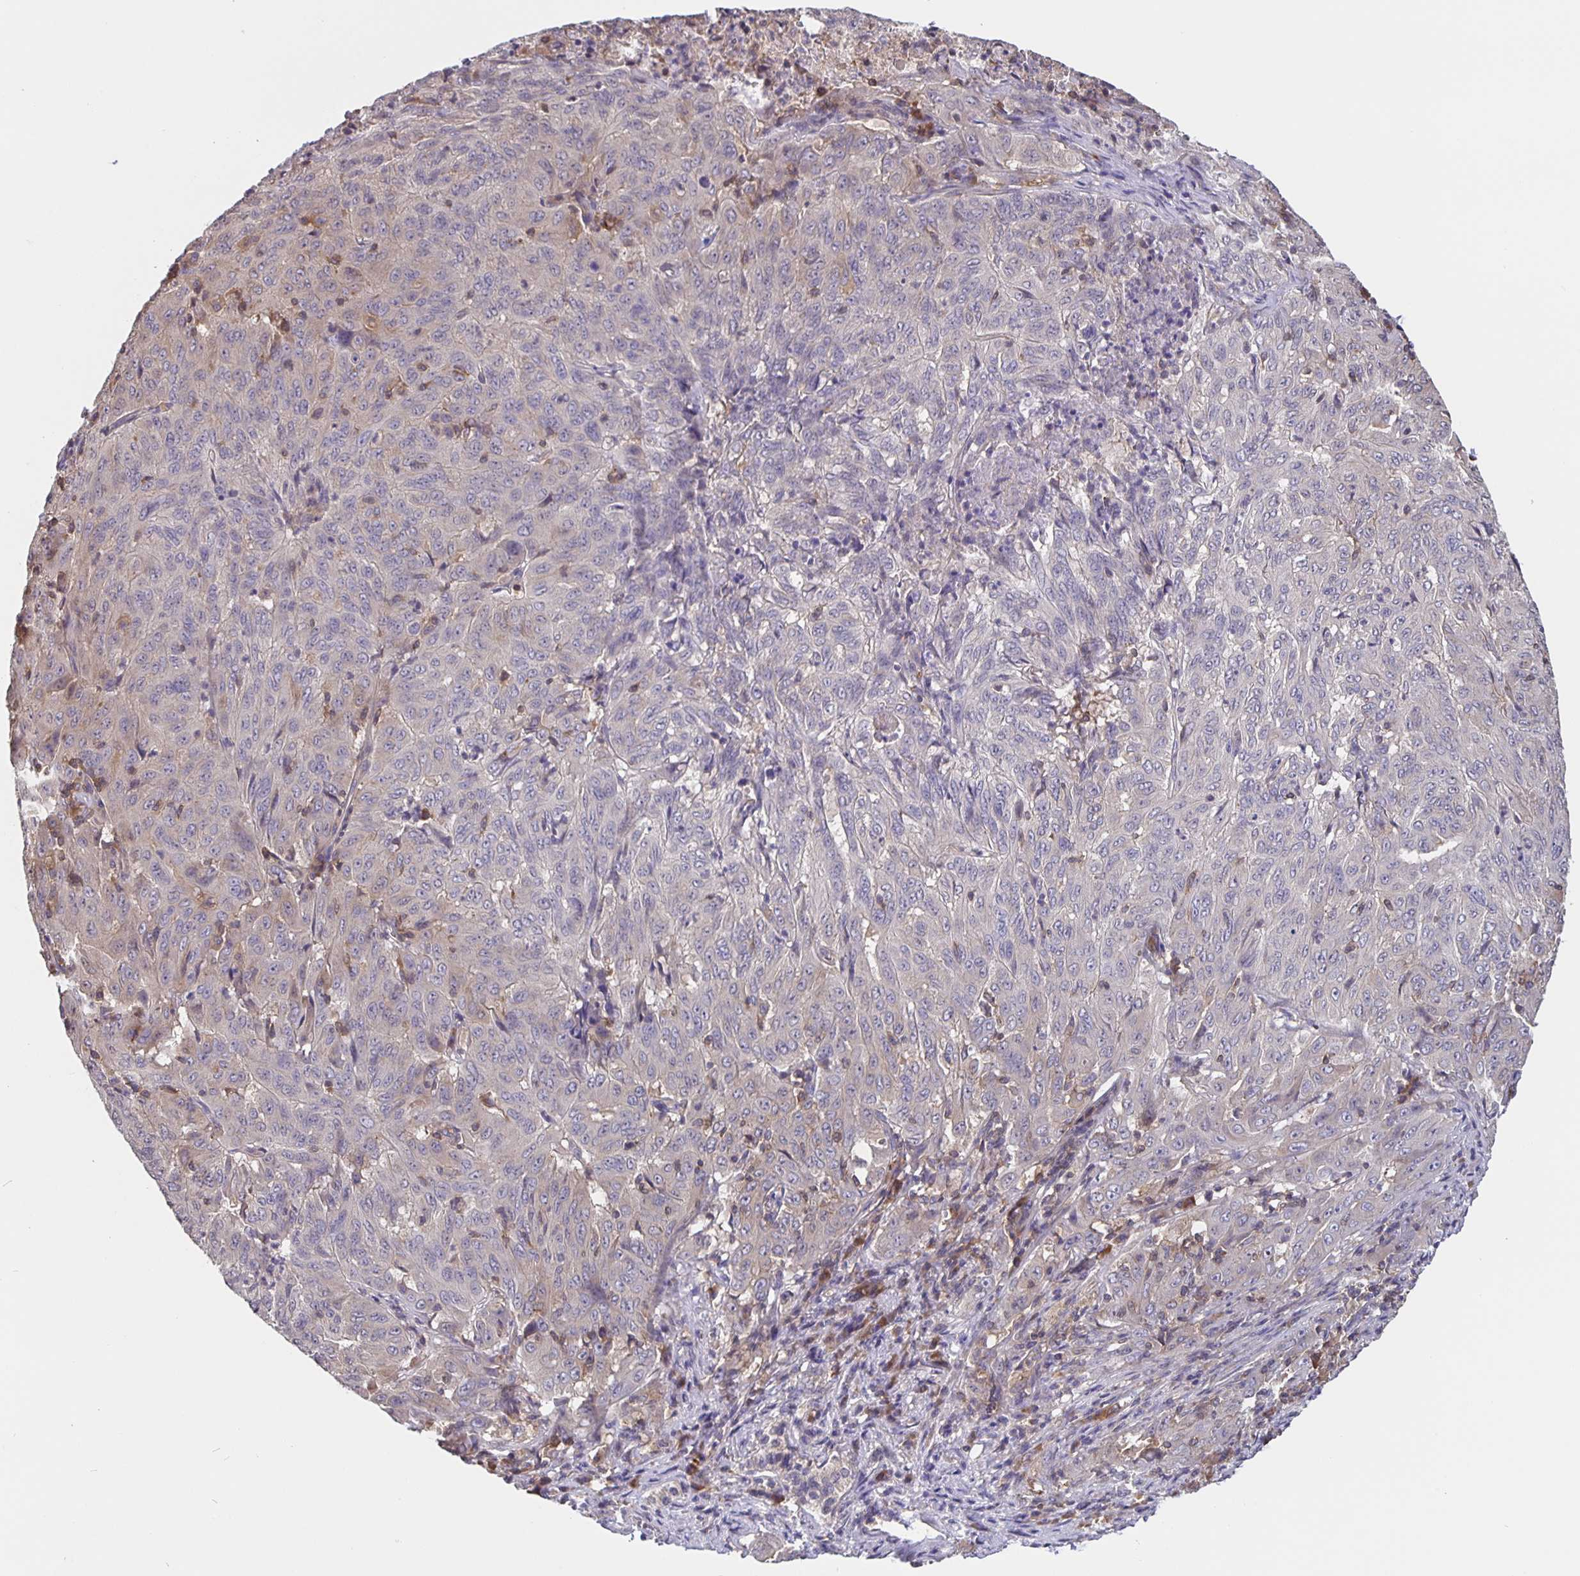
{"staining": {"intensity": "weak", "quantity": "<25%", "location": "cytoplasmic/membranous"}, "tissue": "pancreatic cancer", "cell_type": "Tumor cells", "image_type": "cancer", "snomed": [{"axis": "morphology", "description": "Adenocarcinoma, NOS"}, {"axis": "topography", "description": "Pancreas"}], "caption": "A histopathology image of pancreatic cancer stained for a protein shows no brown staining in tumor cells.", "gene": "FEM1C", "patient": {"sex": "male", "age": 63}}